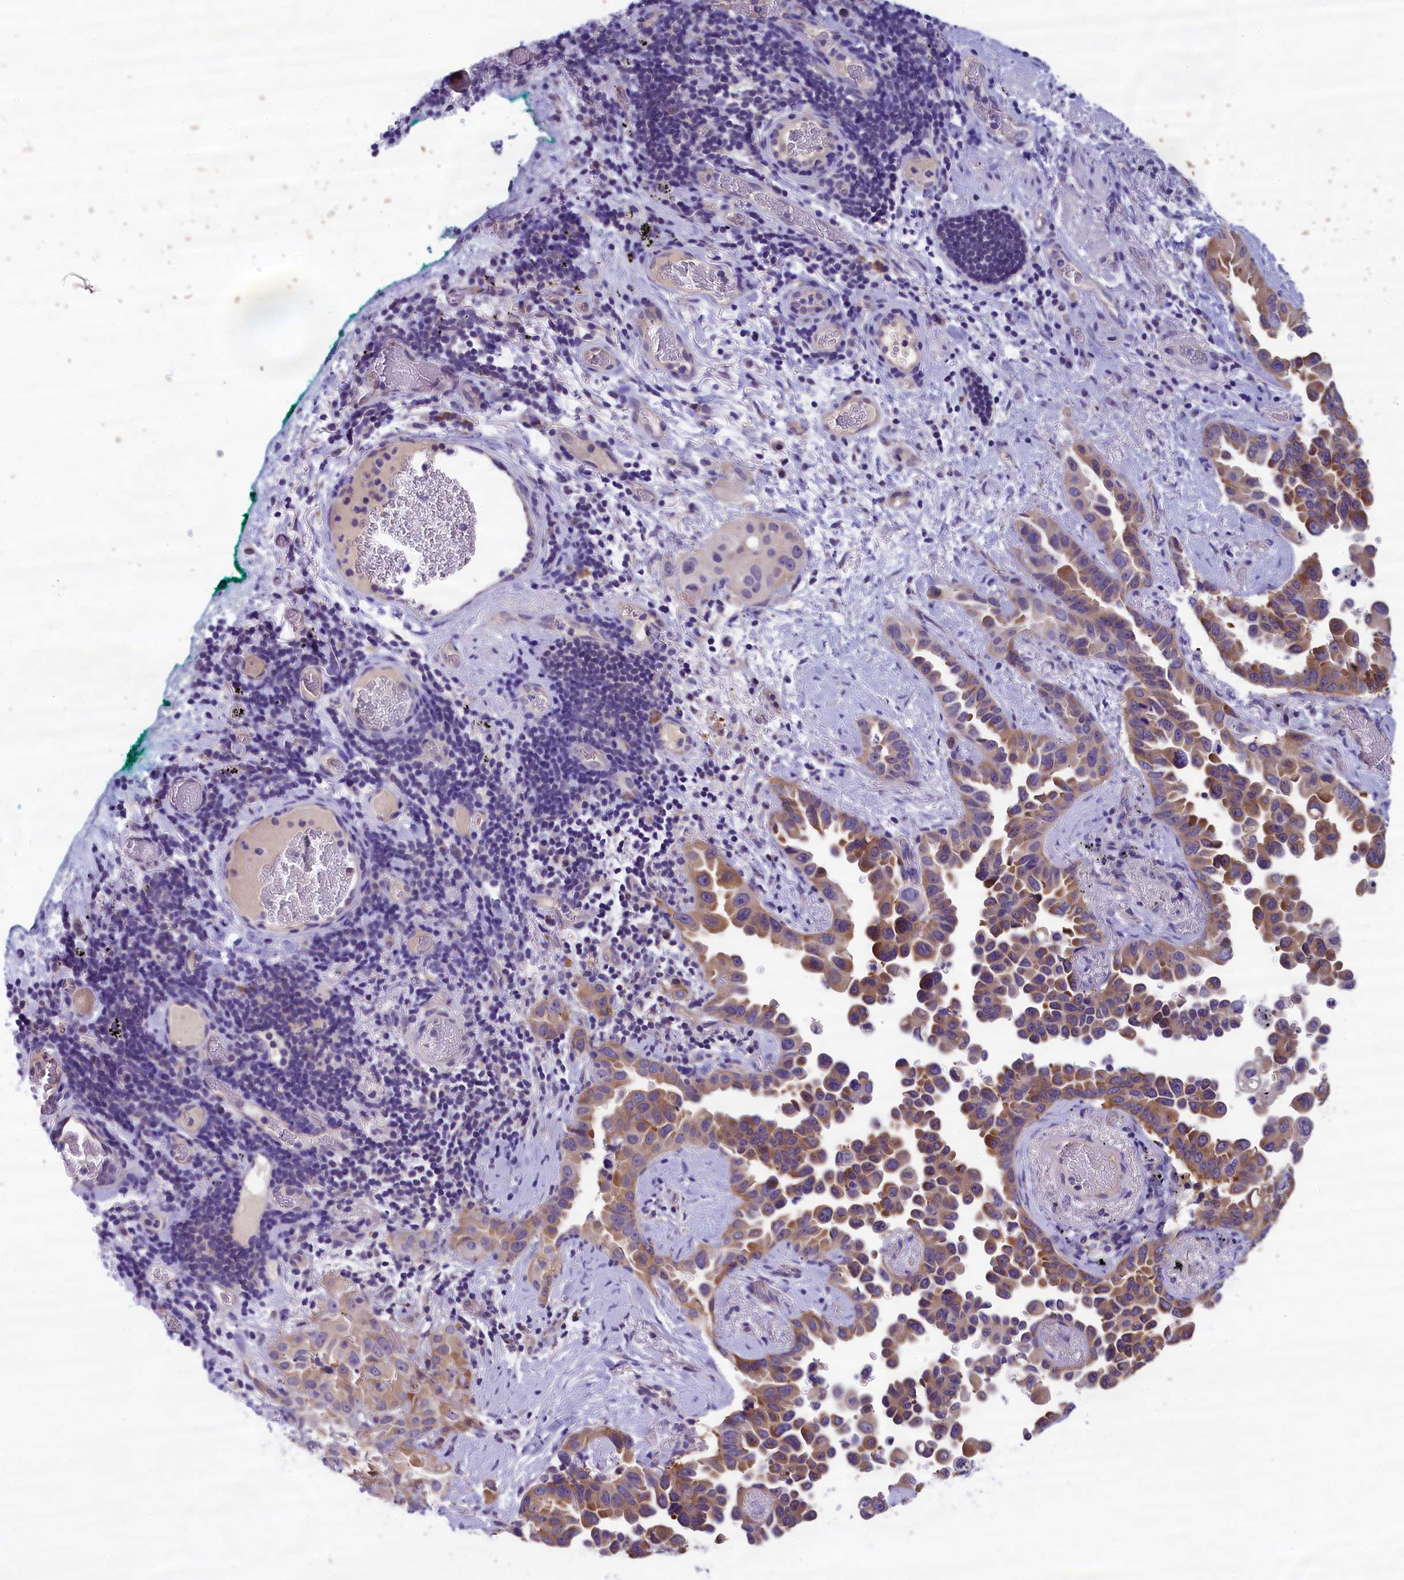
{"staining": {"intensity": "moderate", "quantity": "25%-75%", "location": "cytoplasmic/membranous"}, "tissue": "lung cancer", "cell_type": "Tumor cells", "image_type": "cancer", "snomed": [{"axis": "morphology", "description": "Adenocarcinoma, NOS"}, {"axis": "topography", "description": "Lung"}], "caption": "A histopathology image of human adenocarcinoma (lung) stained for a protein shows moderate cytoplasmic/membranous brown staining in tumor cells.", "gene": "ABCC8", "patient": {"sex": "female", "age": 67}}